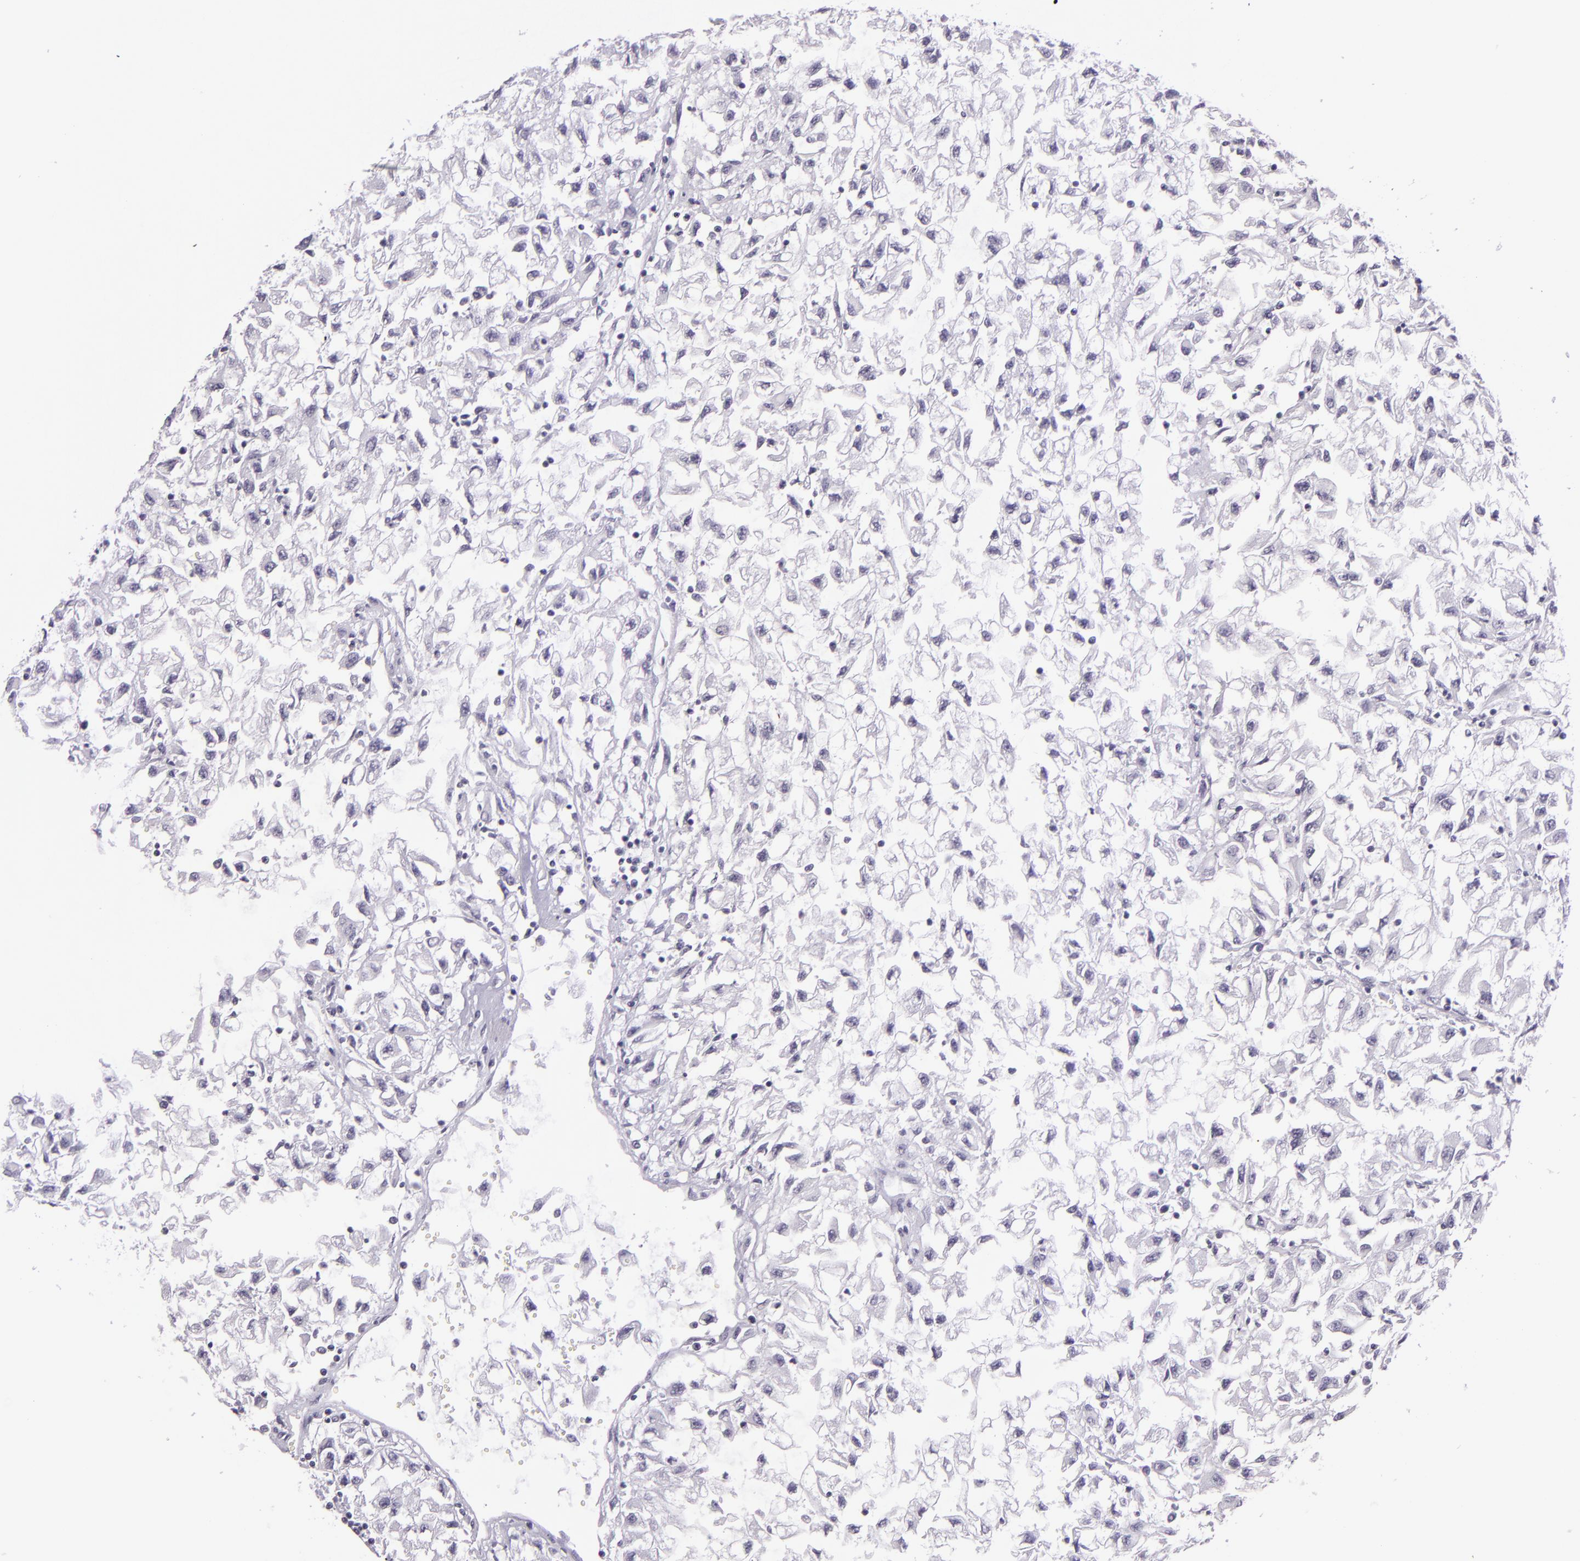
{"staining": {"intensity": "negative", "quantity": "none", "location": "none"}, "tissue": "renal cancer", "cell_type": "Tumor cells", "image_type": "cancer", "snomed": [{"axis": "morphology", "description": "Adenocarcinoma, NOS"}, {"axis": "topography", "description": "Kidney"}], "caption": "DAB (3,3'-diaminobenzidine) immunohistochemical staining of human adenocarcinoma (renal) shows no significant positivity in tumor cells.", "gene": "MUC6", "patient": {"sex": "male", "age": 59}}